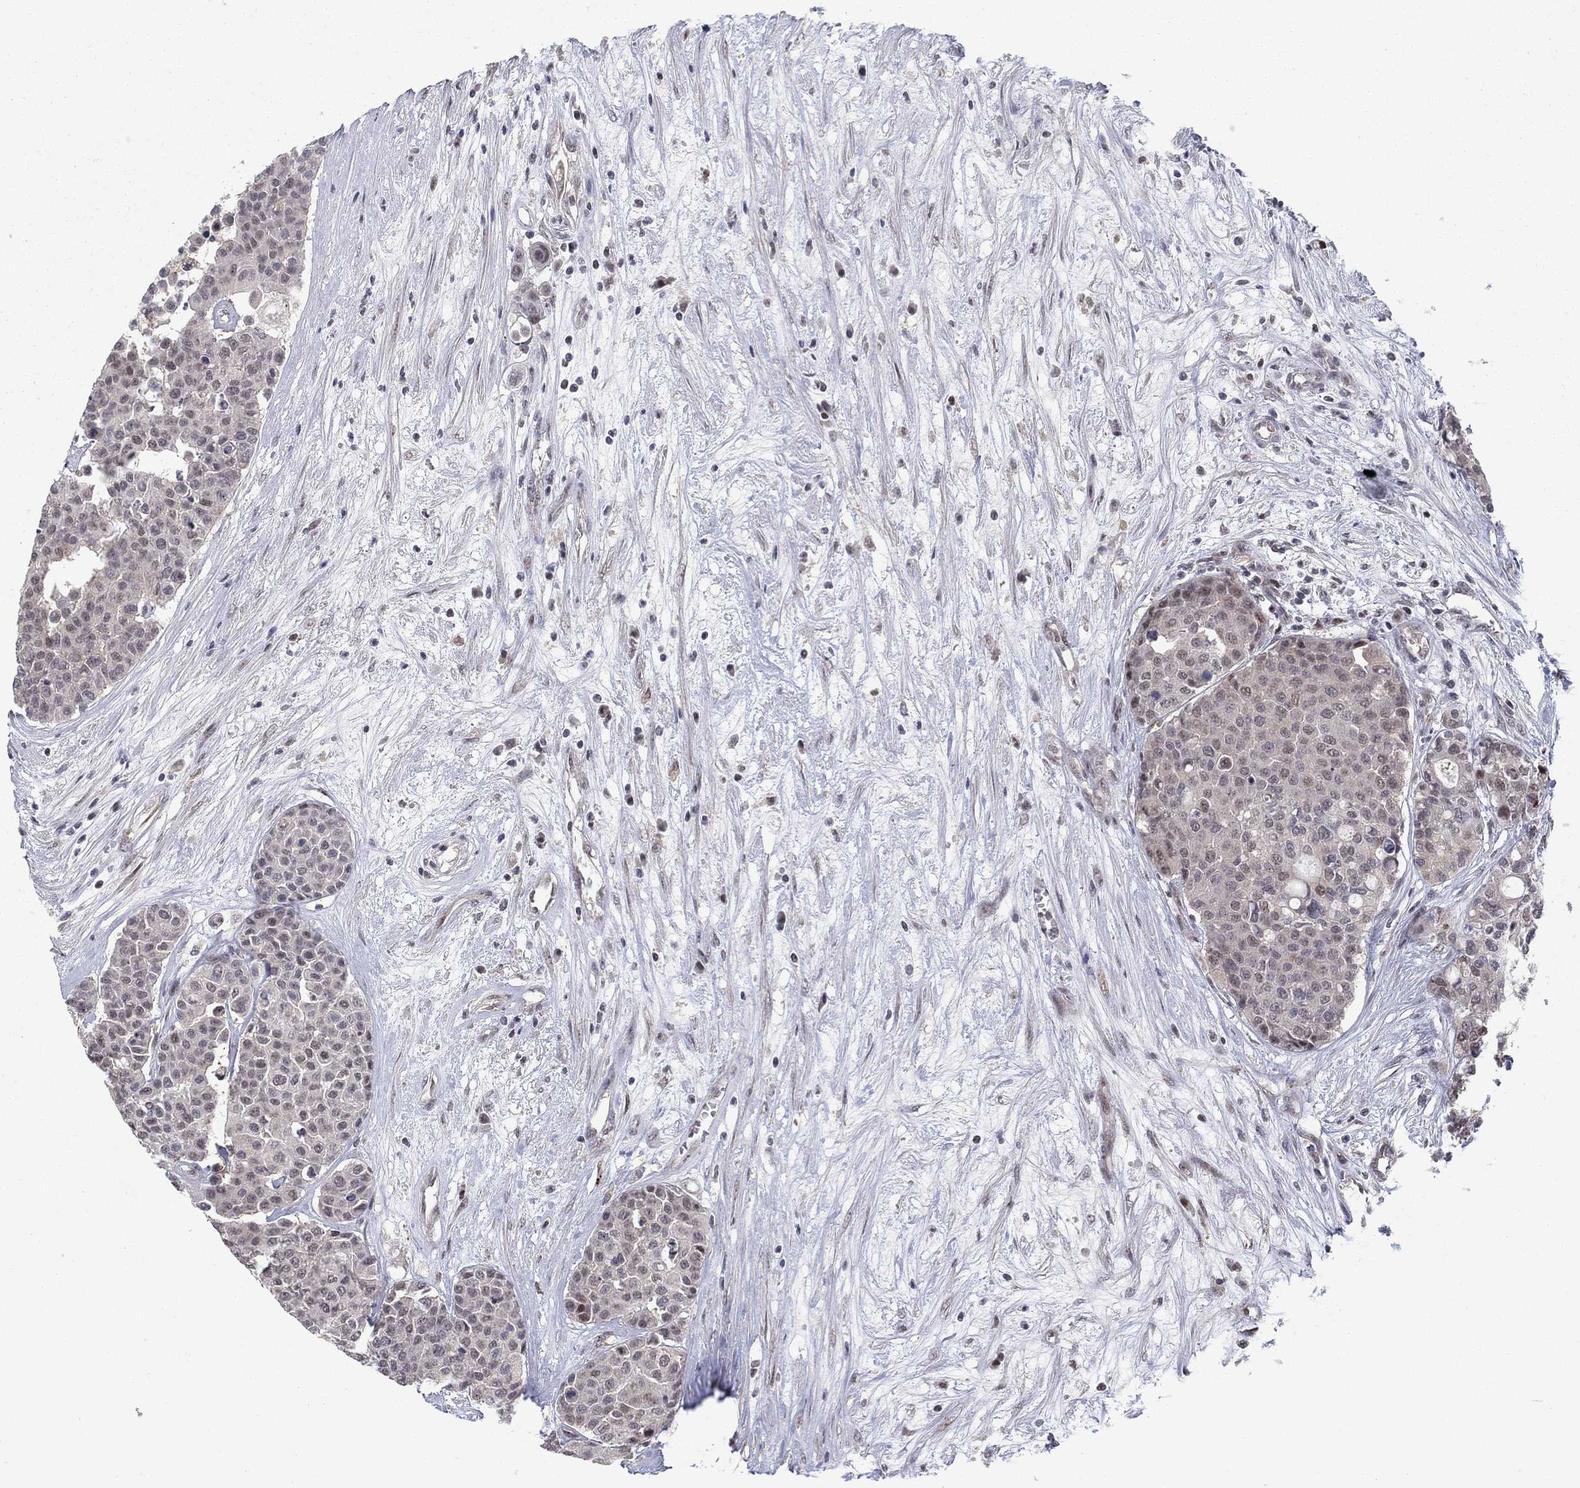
{"staining": {"intensity": "weak", "quantity": "<25%", "location": "cytoplasmic/membranous,nuclear"}, "tissue": "carcinoid", "cell_type": "Tumor cells", "image_type": "cancer", "snomed": [{"axis": "morphology", "description": "Carcinoid, malignant, NOS"}, {"axis": "topography", "description": "Colon"}], "caption": "Tumor cells show no significant staining in malignant carcinoid.", "gene": "ZNF395", "patient": {"sex": "male", "age": 81}}